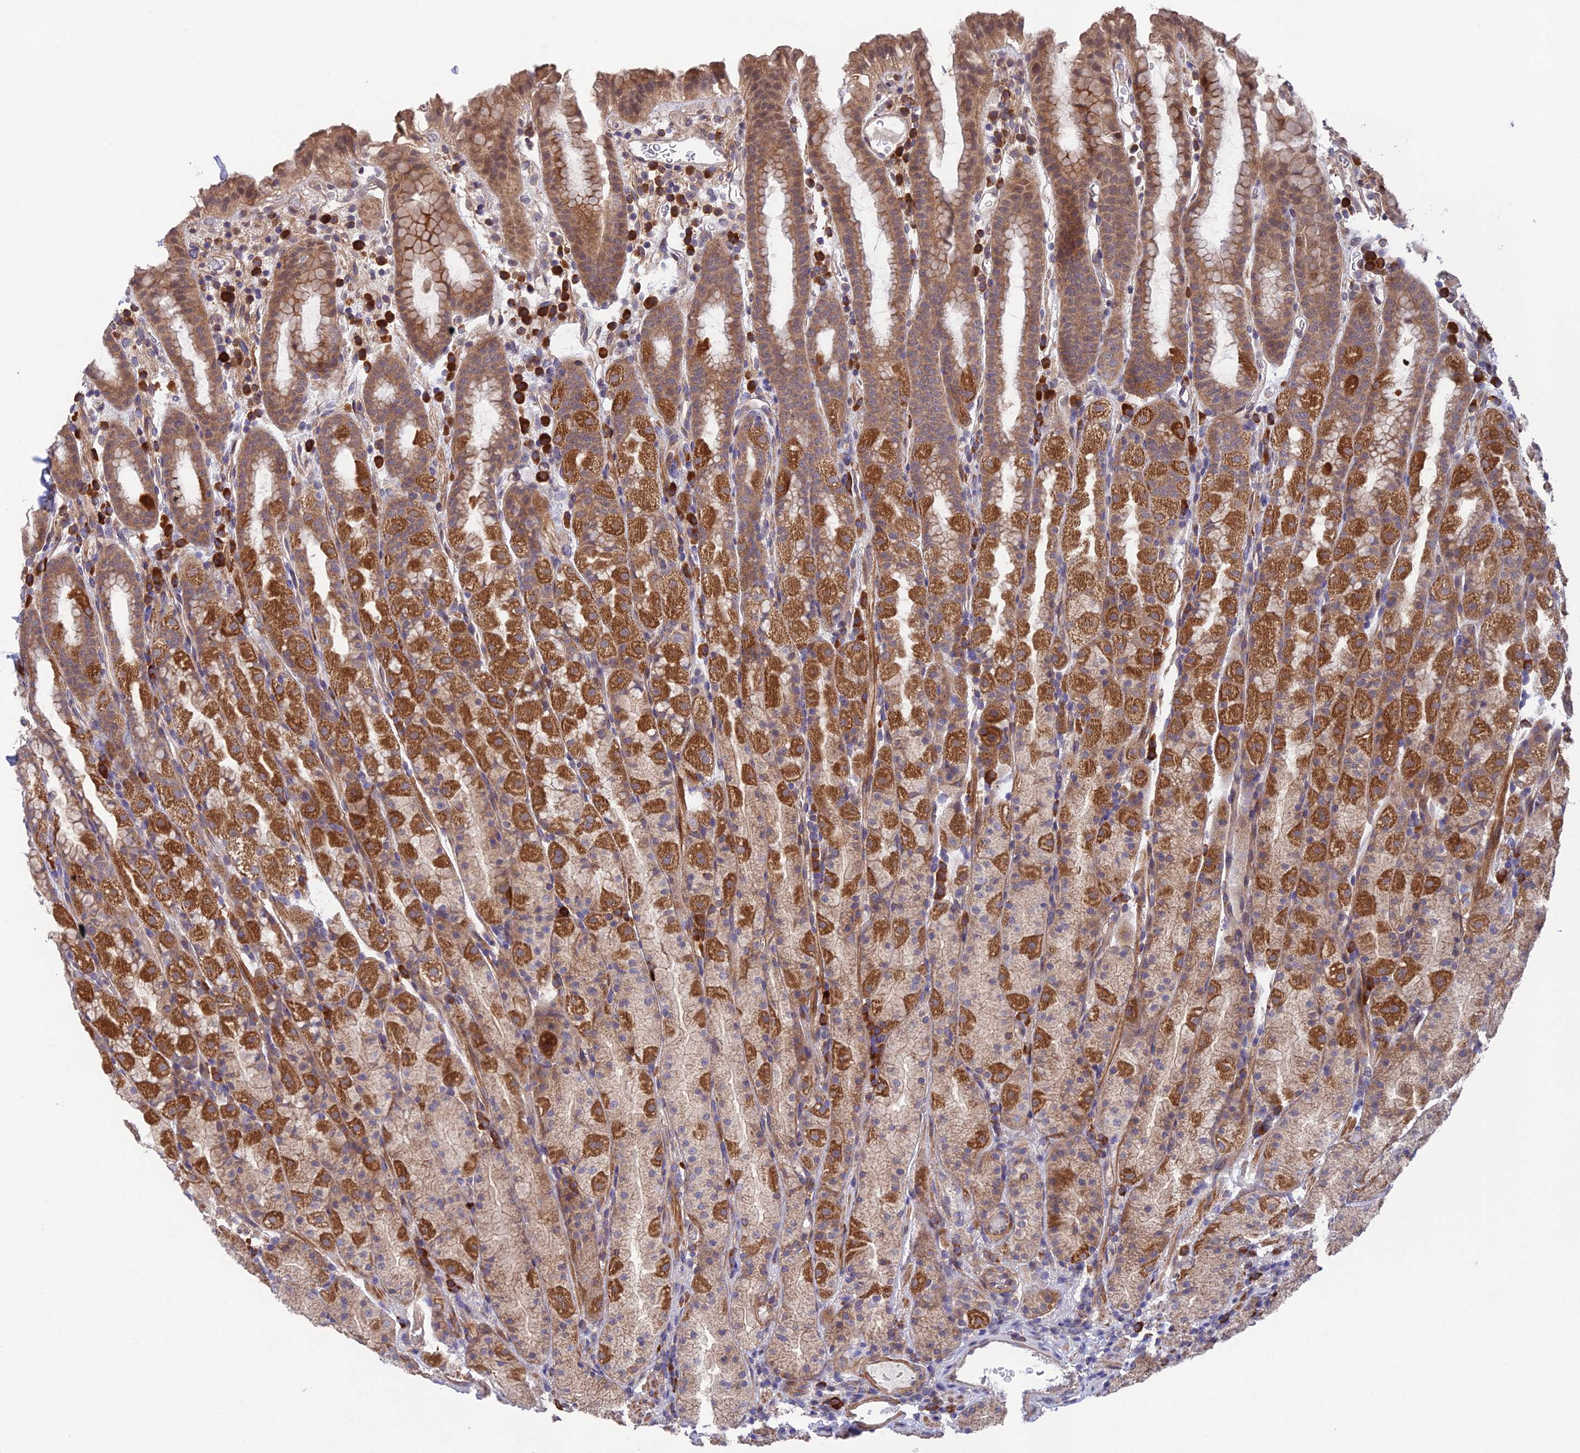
{"staining": {"intensity": "strong", "quantity": ">75%", "location": "cytoplasmic/membranous"}, "tissue": "stomach", "cell_type": "Glandular cells", "image_type": "normal", "snomed": [{"axis": "morphology", "description": "Normal tissue, NOS"}, {"axis": "topography", "description": "Stomach, upper"}, {"axis": "topography", "description": "Stomach, lower"}, {"axis": "topography", "description": "Small intestine"}], "caption": "DAB immunohistochemical staining of normal human stomach displays strong cytoplasmic/membranous protein expression in about >75% of glandular cells. The staining was performed using DAB, with brown indicating positive protein expression. Nuclei are stained blue with hematoxylin.", "gene": "UROS", "patient": {"sex": "male", "age": 68}}